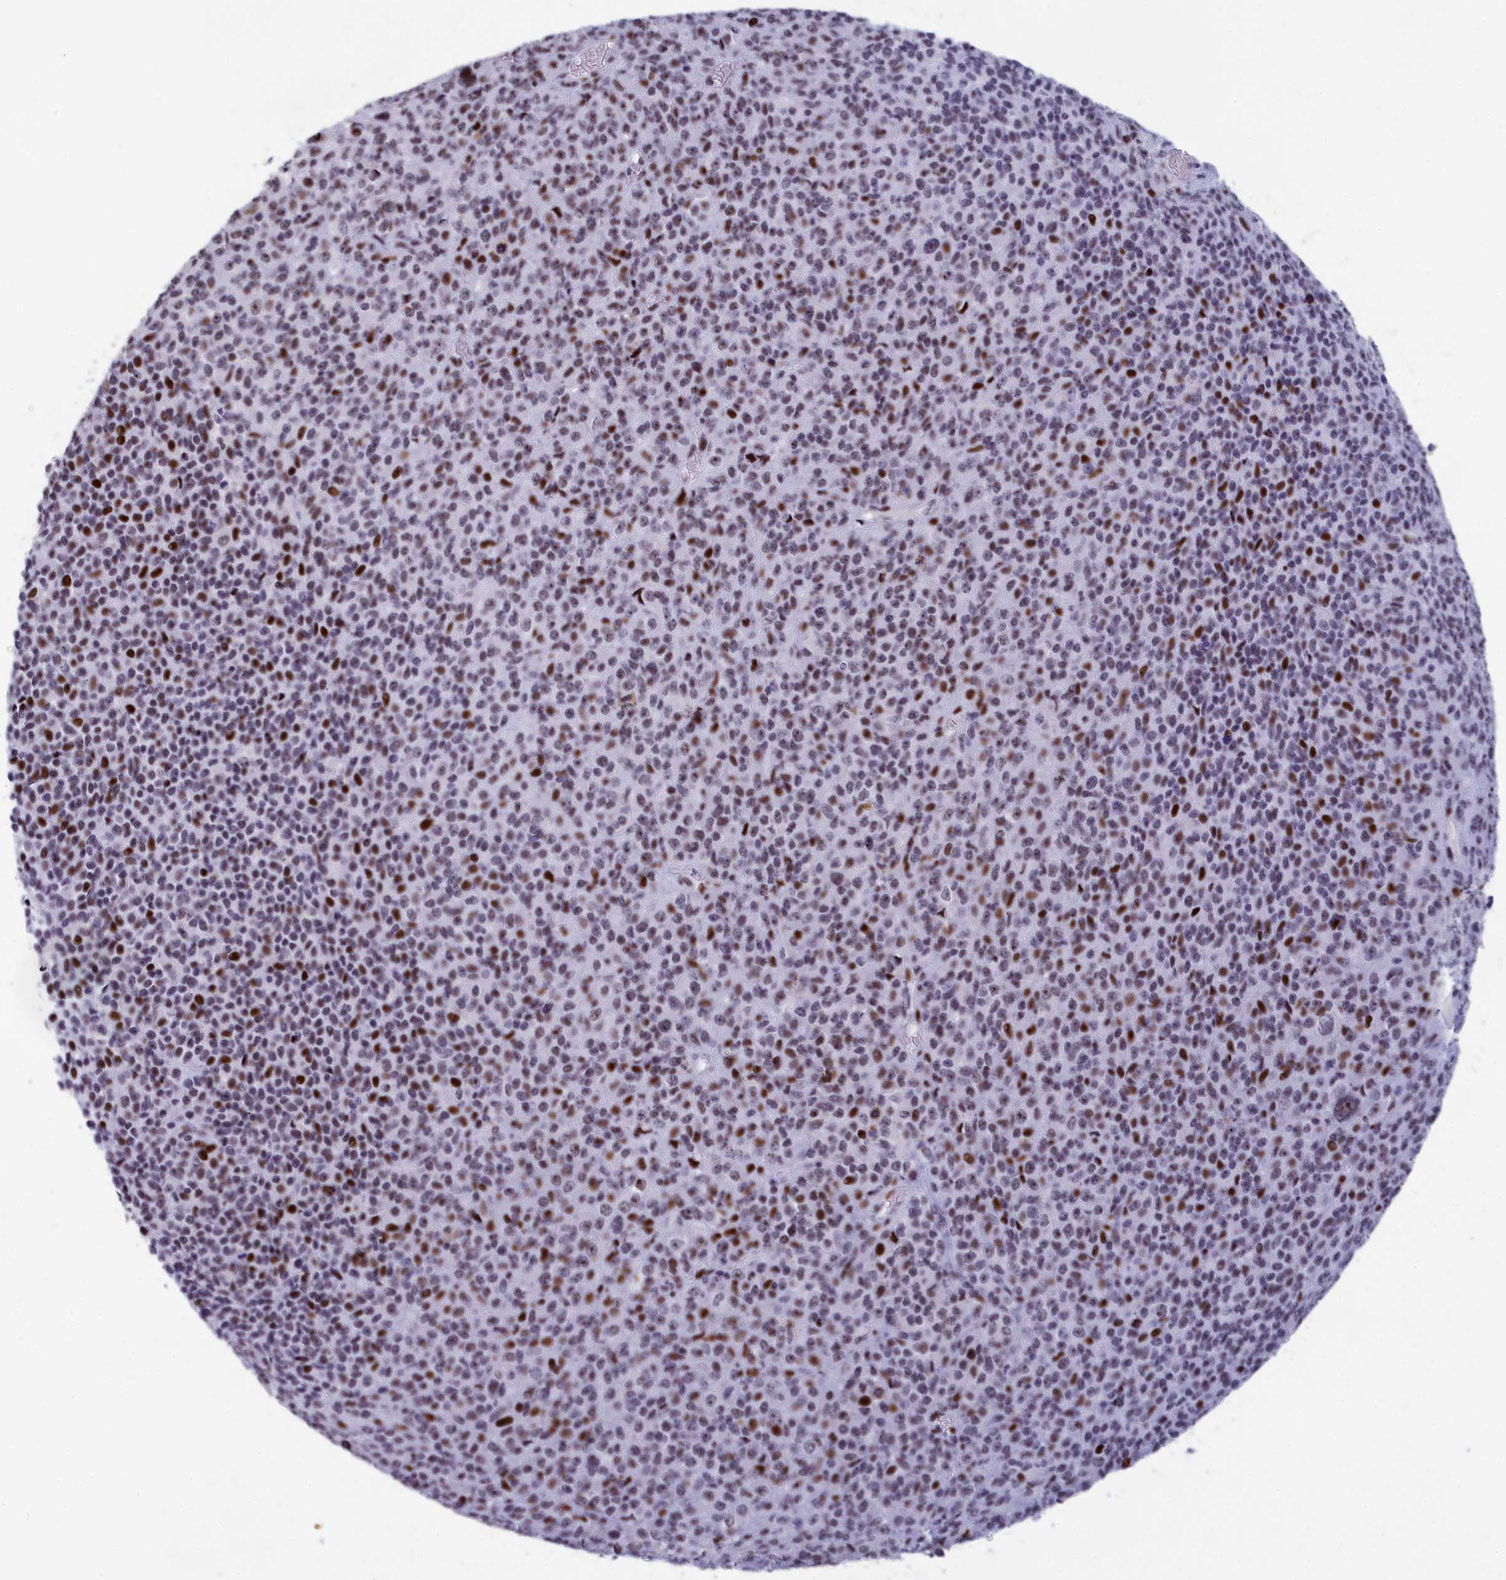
{"staining": {"intensity": "moderate", "quantity": "25%-75%", "location": "nuclear"}, "tissue": "melanoma", "cell_type": "Tumor cells", "image_type": "cancer", "snomed": [{"axis": "morphology", "description": "Malignant melanoma, Metastatic site"}, {"axis": "topography", "description": "Brain"}], "caption": "A medium amount of moderate nuclear staining is identified in approximately 25%-75% of tumor cells in melanoma tissue.", "gene": "NSA2", "patient": {"sex": "female", "age": 56}}